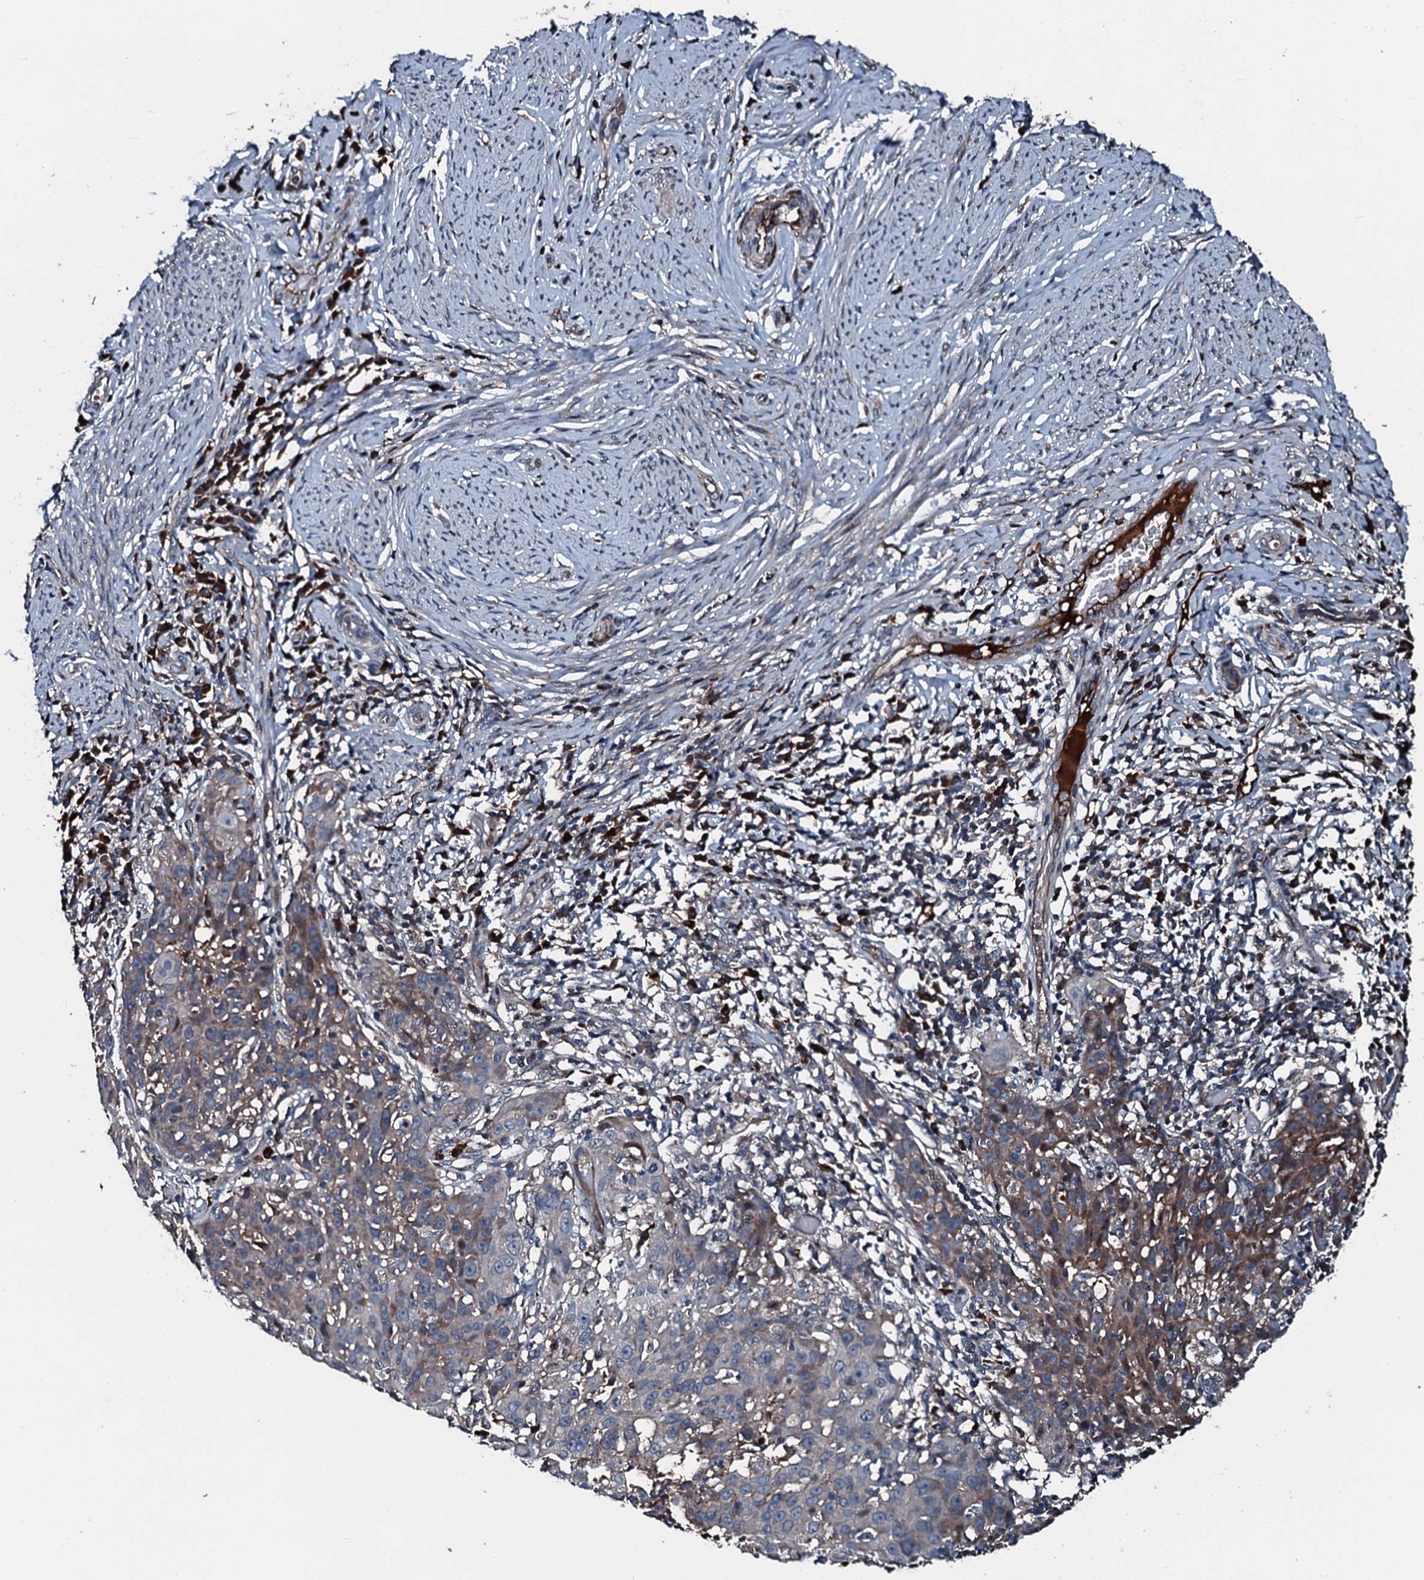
{"staining": {"intensity": "strong", "quantity": "25%-75%", "location": "cytoplasmic/membranous"}, "tissue": "cervical cancer", "cell_type": "Tumor cells", "image_type": "cancer", "snomed": [{"axis": "morphology", "description": "Squamous cell carcinoma, NOS"}, {"axis": "topography", "description": "Cervix"}], "caption": "Cervical squamous cell carcinoma tissue demonstrates strong cytoplasmic/membranous staining in approximately 25%-75% of tumor cells", "gene": "AARS1", "patient": {"sex": "female", "age": 50}}